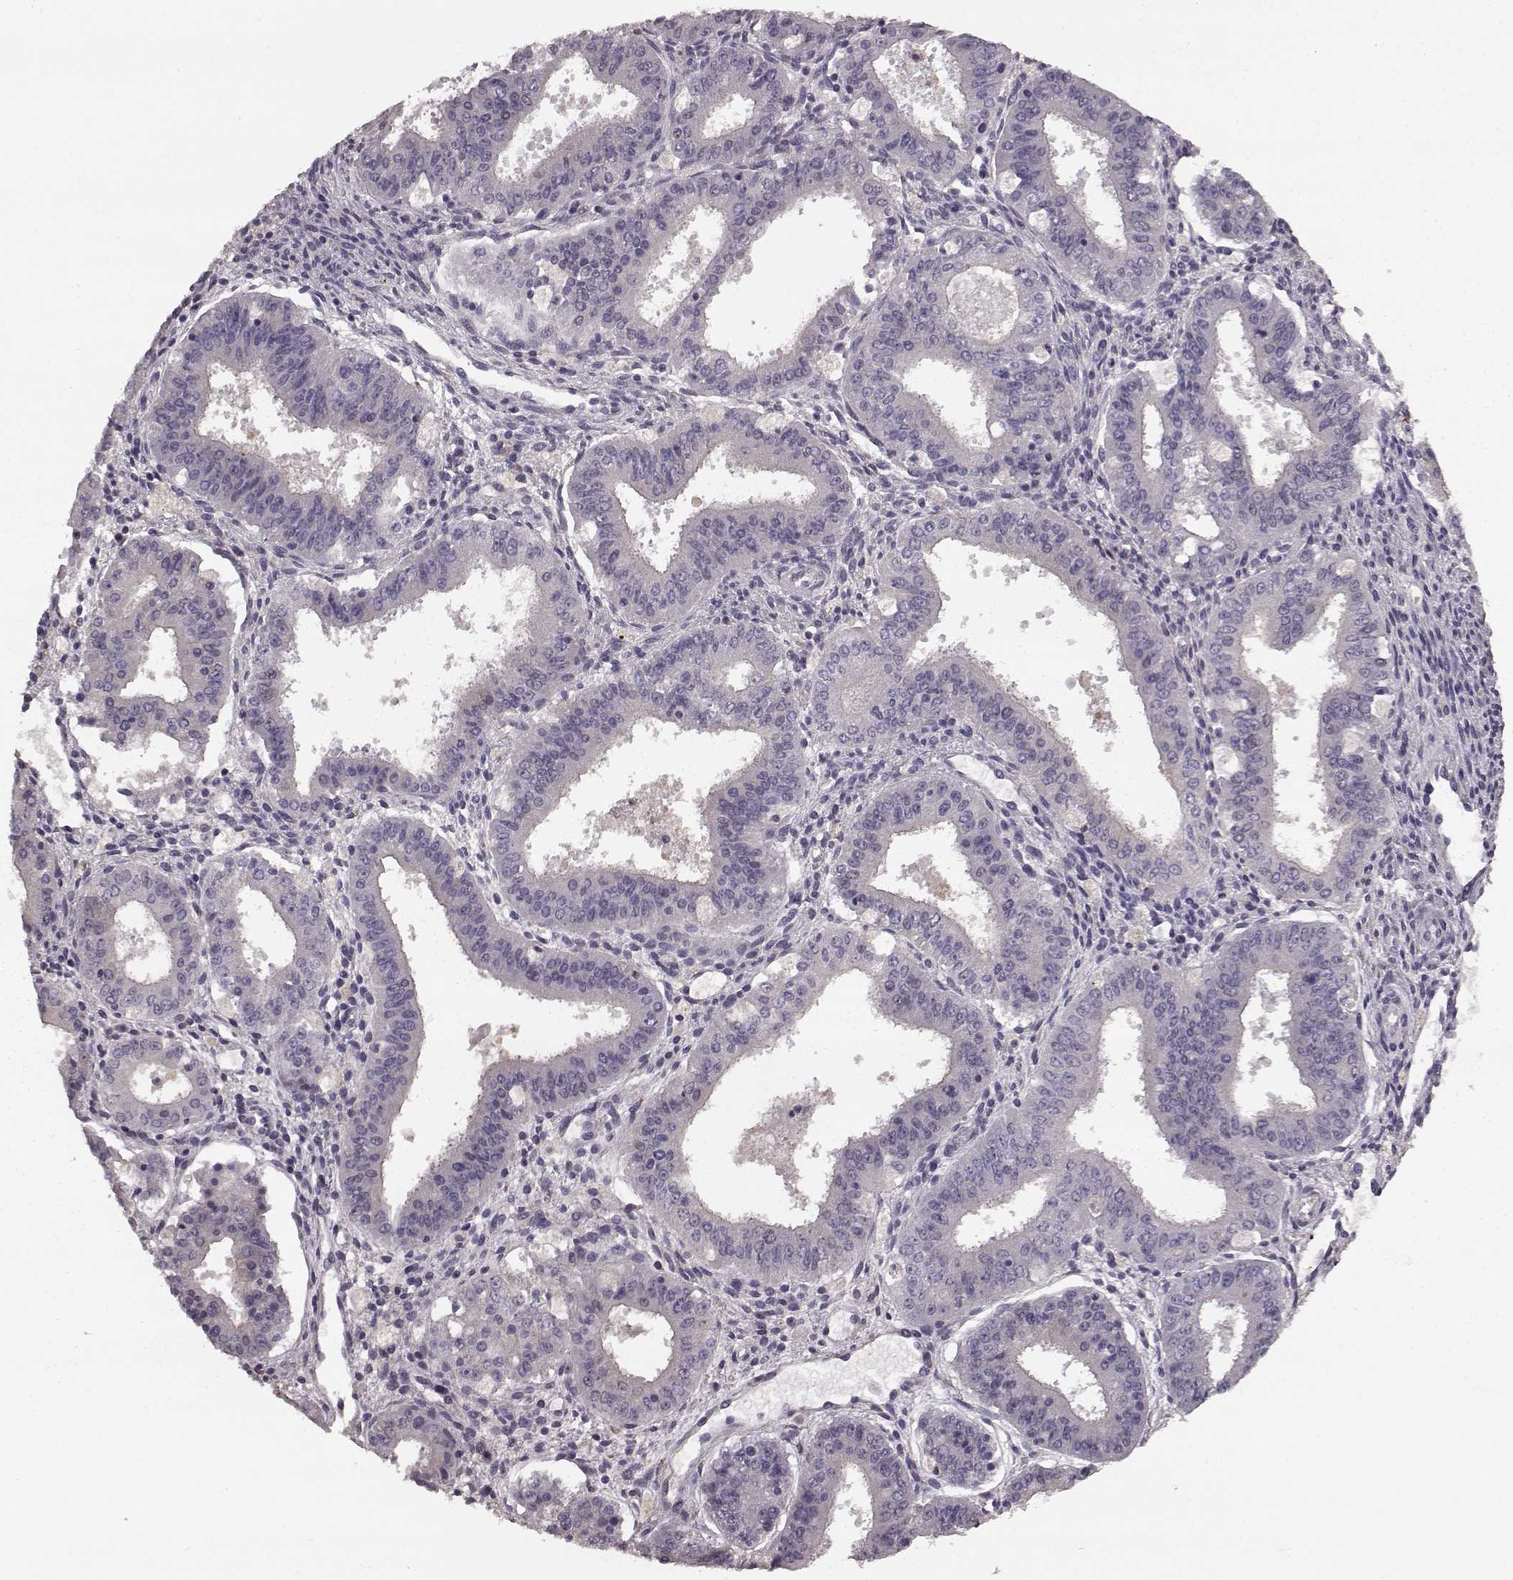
{"staining": {"intensity": "negative", "quantity": "none", "location": "none"}, "tissue": "ovarian cancer", "cell_type": "Tumor cells", "image_type": "cancer", "snomed": [{"axis": "morphology", "description": "Carcinoma, endometroid"}, {"axis": "topography", "description": "Ovary"}], "caption": "There is no significant expression in tumor cells of ovarian endometroid carcinoma.", "gene": "SLC52A3", "patient": {"sex": "female", "age": 42}}